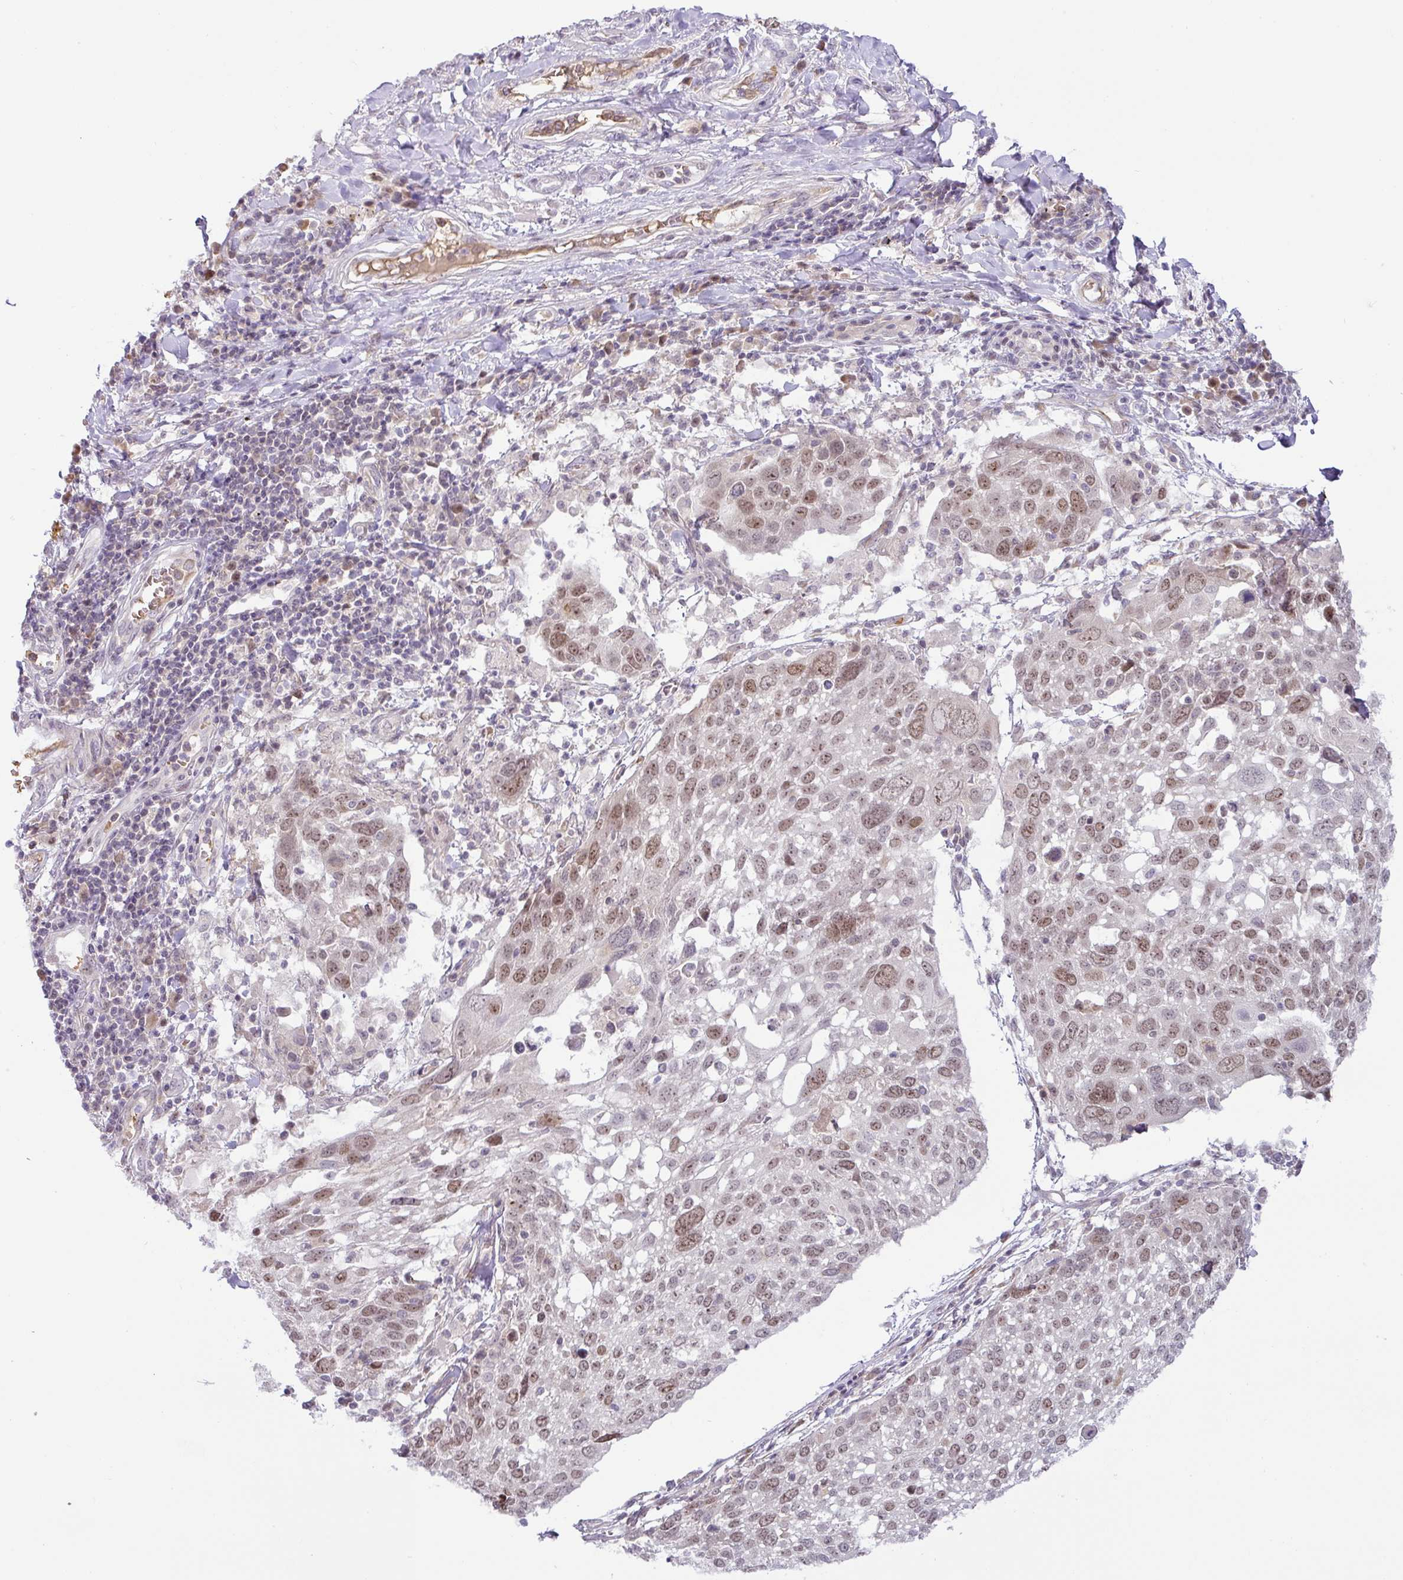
{"staining": {"intensity": "moderate", "quantity": ">75%", "location": "nuclear"}, "tissue": "lung cancer", "cell_type": "Tumor cells", "image_type": "cancer", "snomed": [{"axis": "morphology", "description": "Squamous cell carcinoma, NOS"}, {"axis": "topography", "description": "Lung"}], "caption": "IHC histopathology image of neoplastic tissue: human lung cancer (squamous cell carcinoma) stained using immunohistochemistry (IHC) reveals medium levels of moderate protein expression localized specifically in the nuclear of tumor cells, appearing as a nuclear brown color.", "gene": "PARP2", "patient": {"sex": "male", "age": 65}}